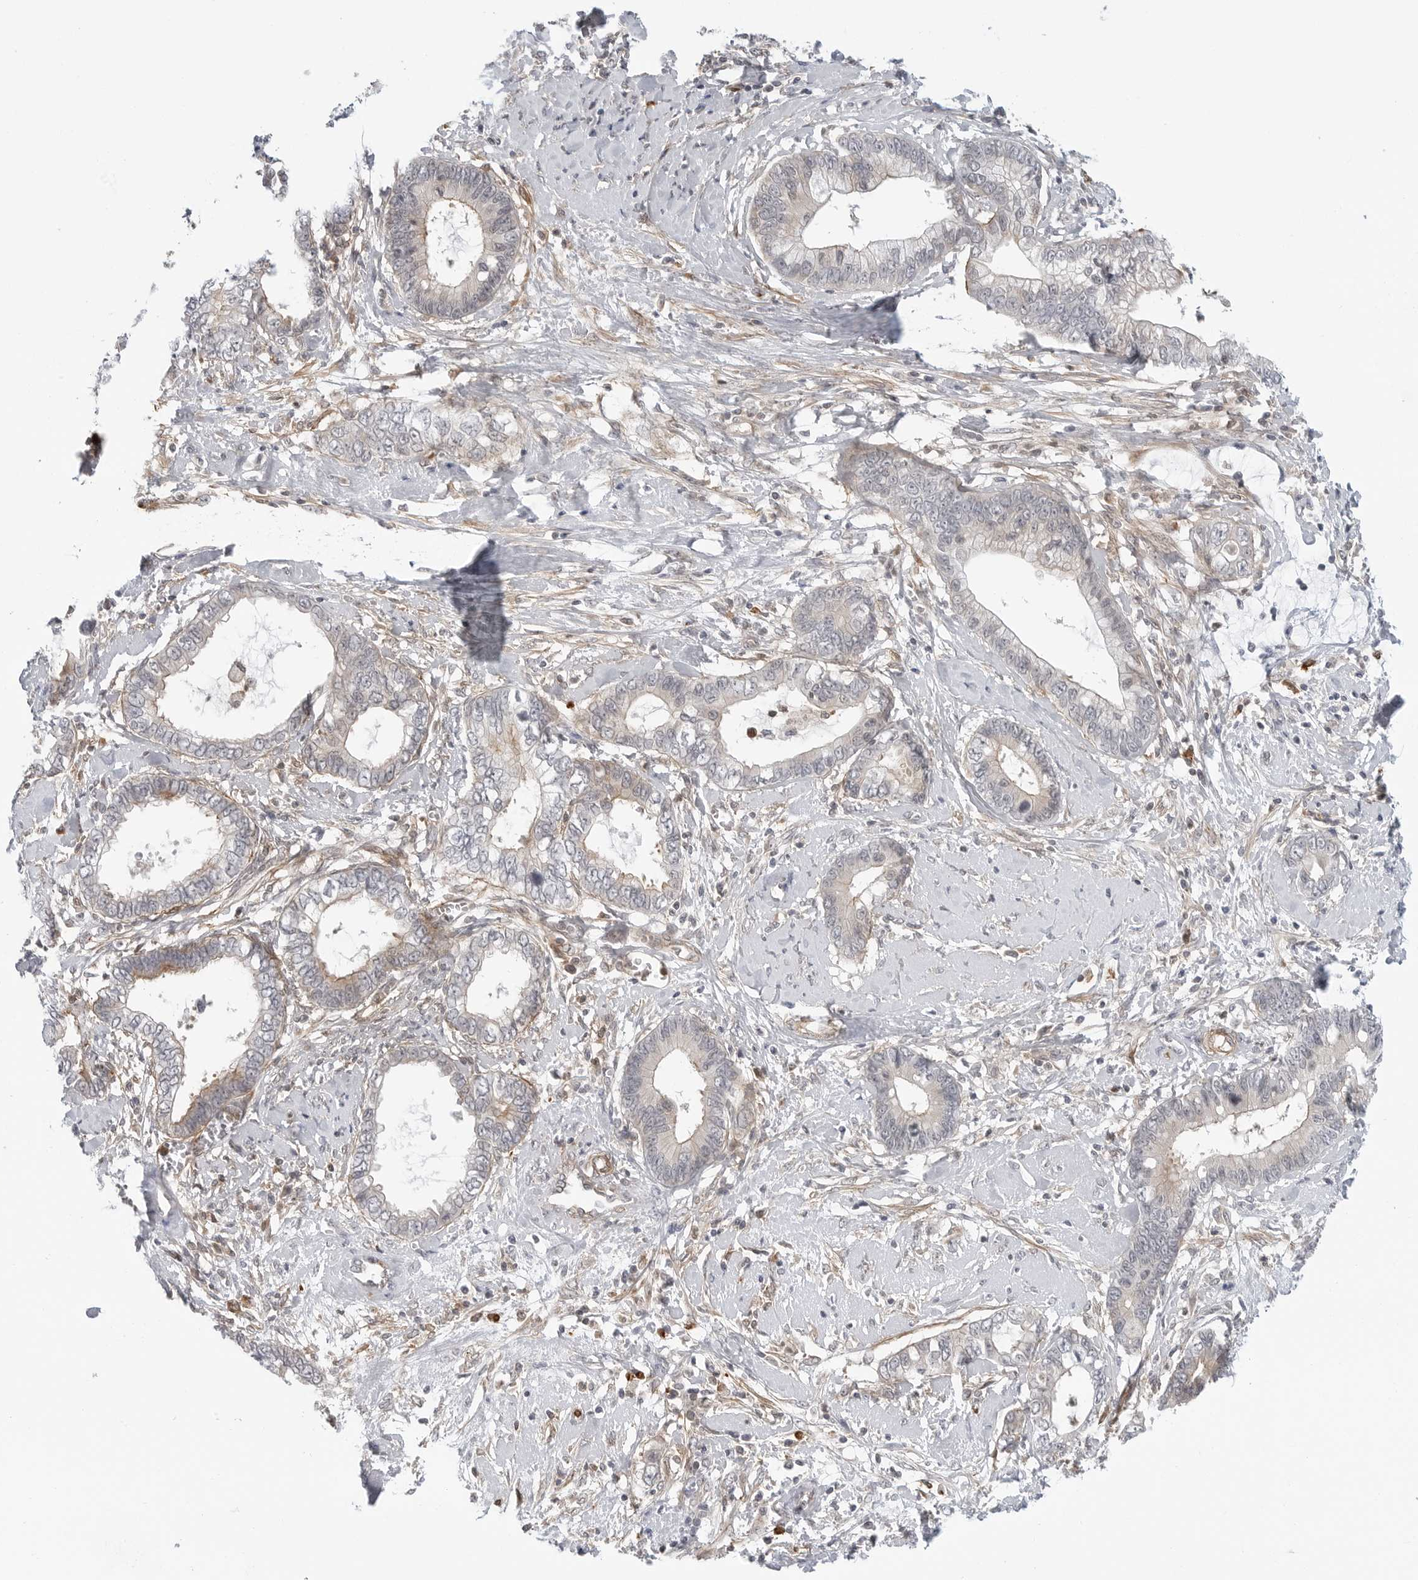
{"staining": {"intensity": "weak", "quantity": "<25%", "location": "cytoplasmic/membranous"}, "tissue": "cervical cancer", "cell_type": "Tumor cells", "image_type": "cancer", "snomed": [{"axis": "morphology", "description": "Adenocarcinoma, NOS"}, {"axis": "topography", "description": "Cervix"}], "caption": "Immunohistochemistry image of neoplastic tissue: human adenocarcinoma (cervical) stained with DAB demonstrates no significant protein expression in tumor cells.", "gene": "STXBP3", "patient": {"sex": "female", "age": 44}}